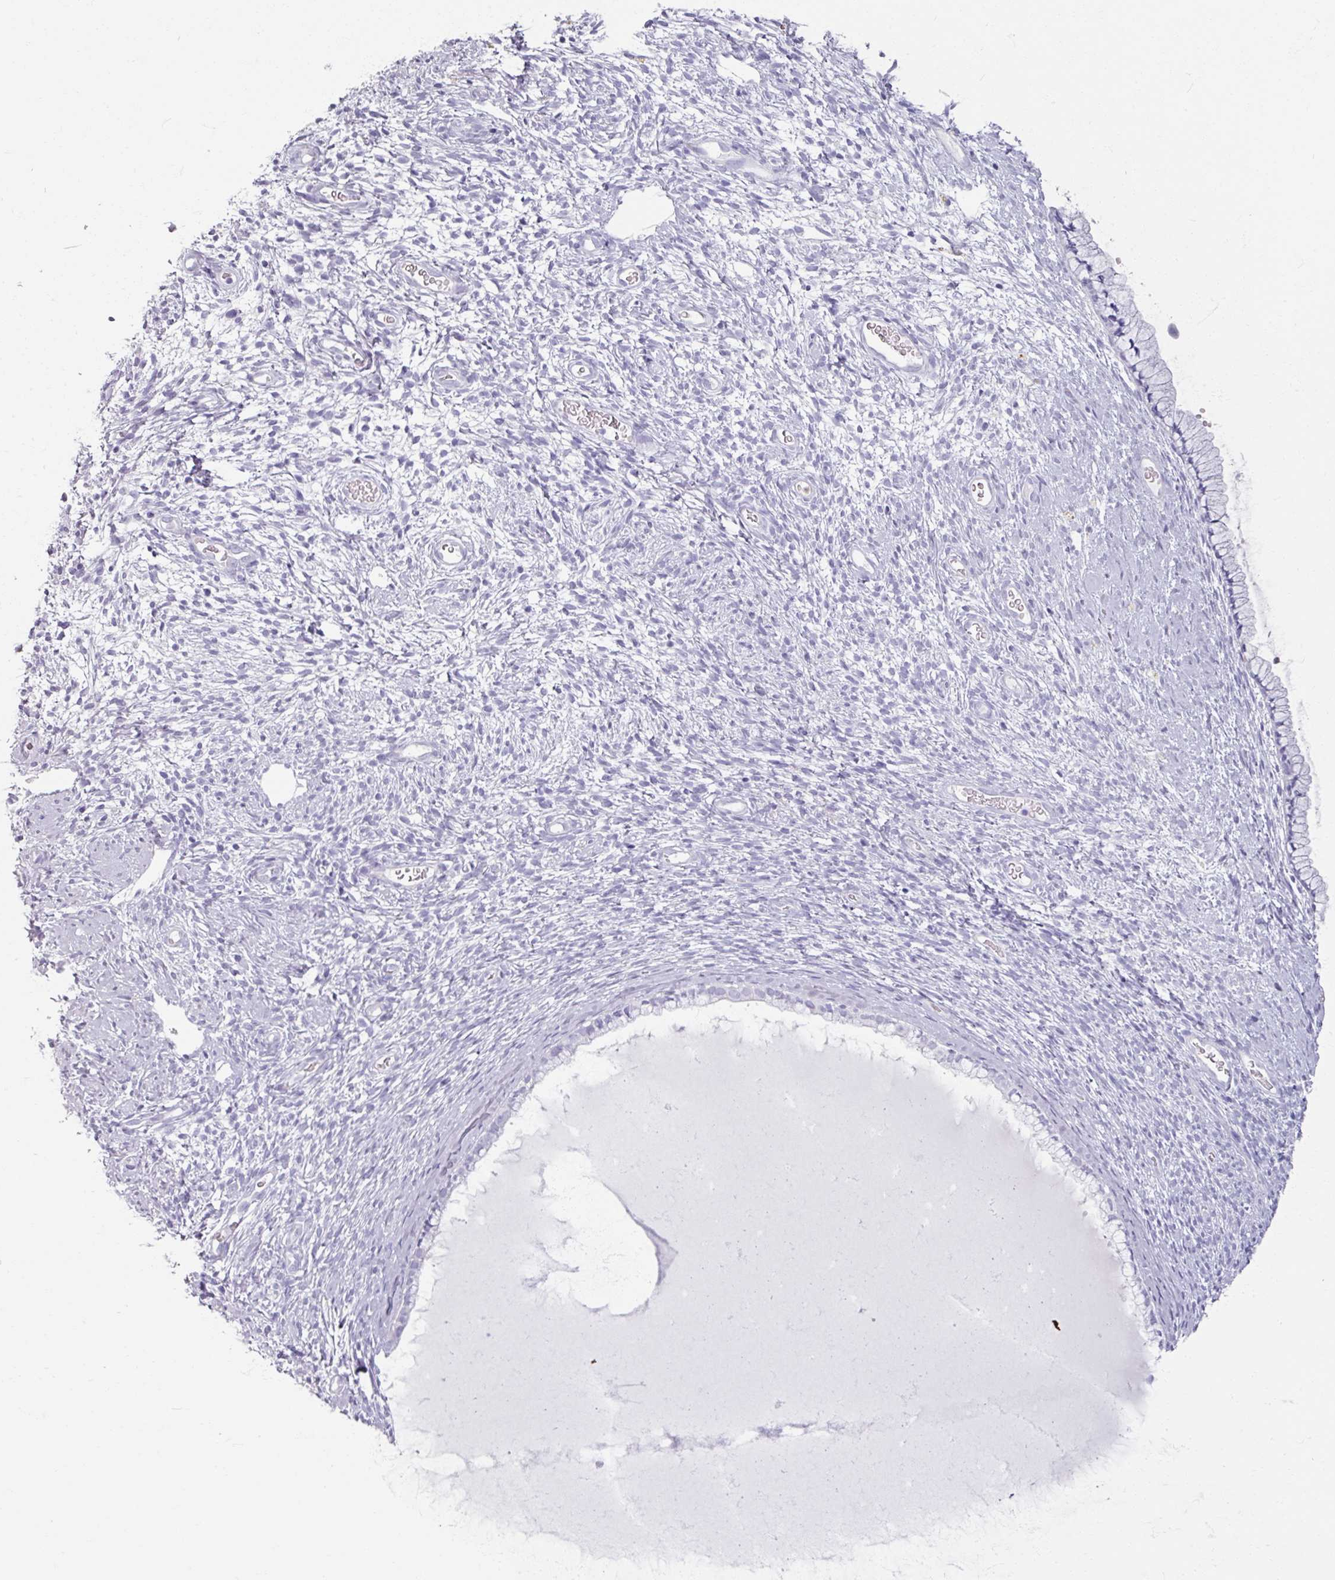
{"staining": {"intensity": "negative", "quantity": "none", "location": "none"}, "tissue": "cervix", "cell_type": "Glandular cells", "image_type": "normal", "snomed": [{"axis": "morphology", "description": "Normal tissue, NOS"}, {"axis": "topography", "description": "Cervix"}], "caption": "This is a histopathology image of IHC staining of normal cervix, which shows no positivity in glandular cells. (DAB IHC visualized using brightfield microscopy, high magnification).", "gene": "ARG1", "patient": {"sex": "female", "age": 76}}